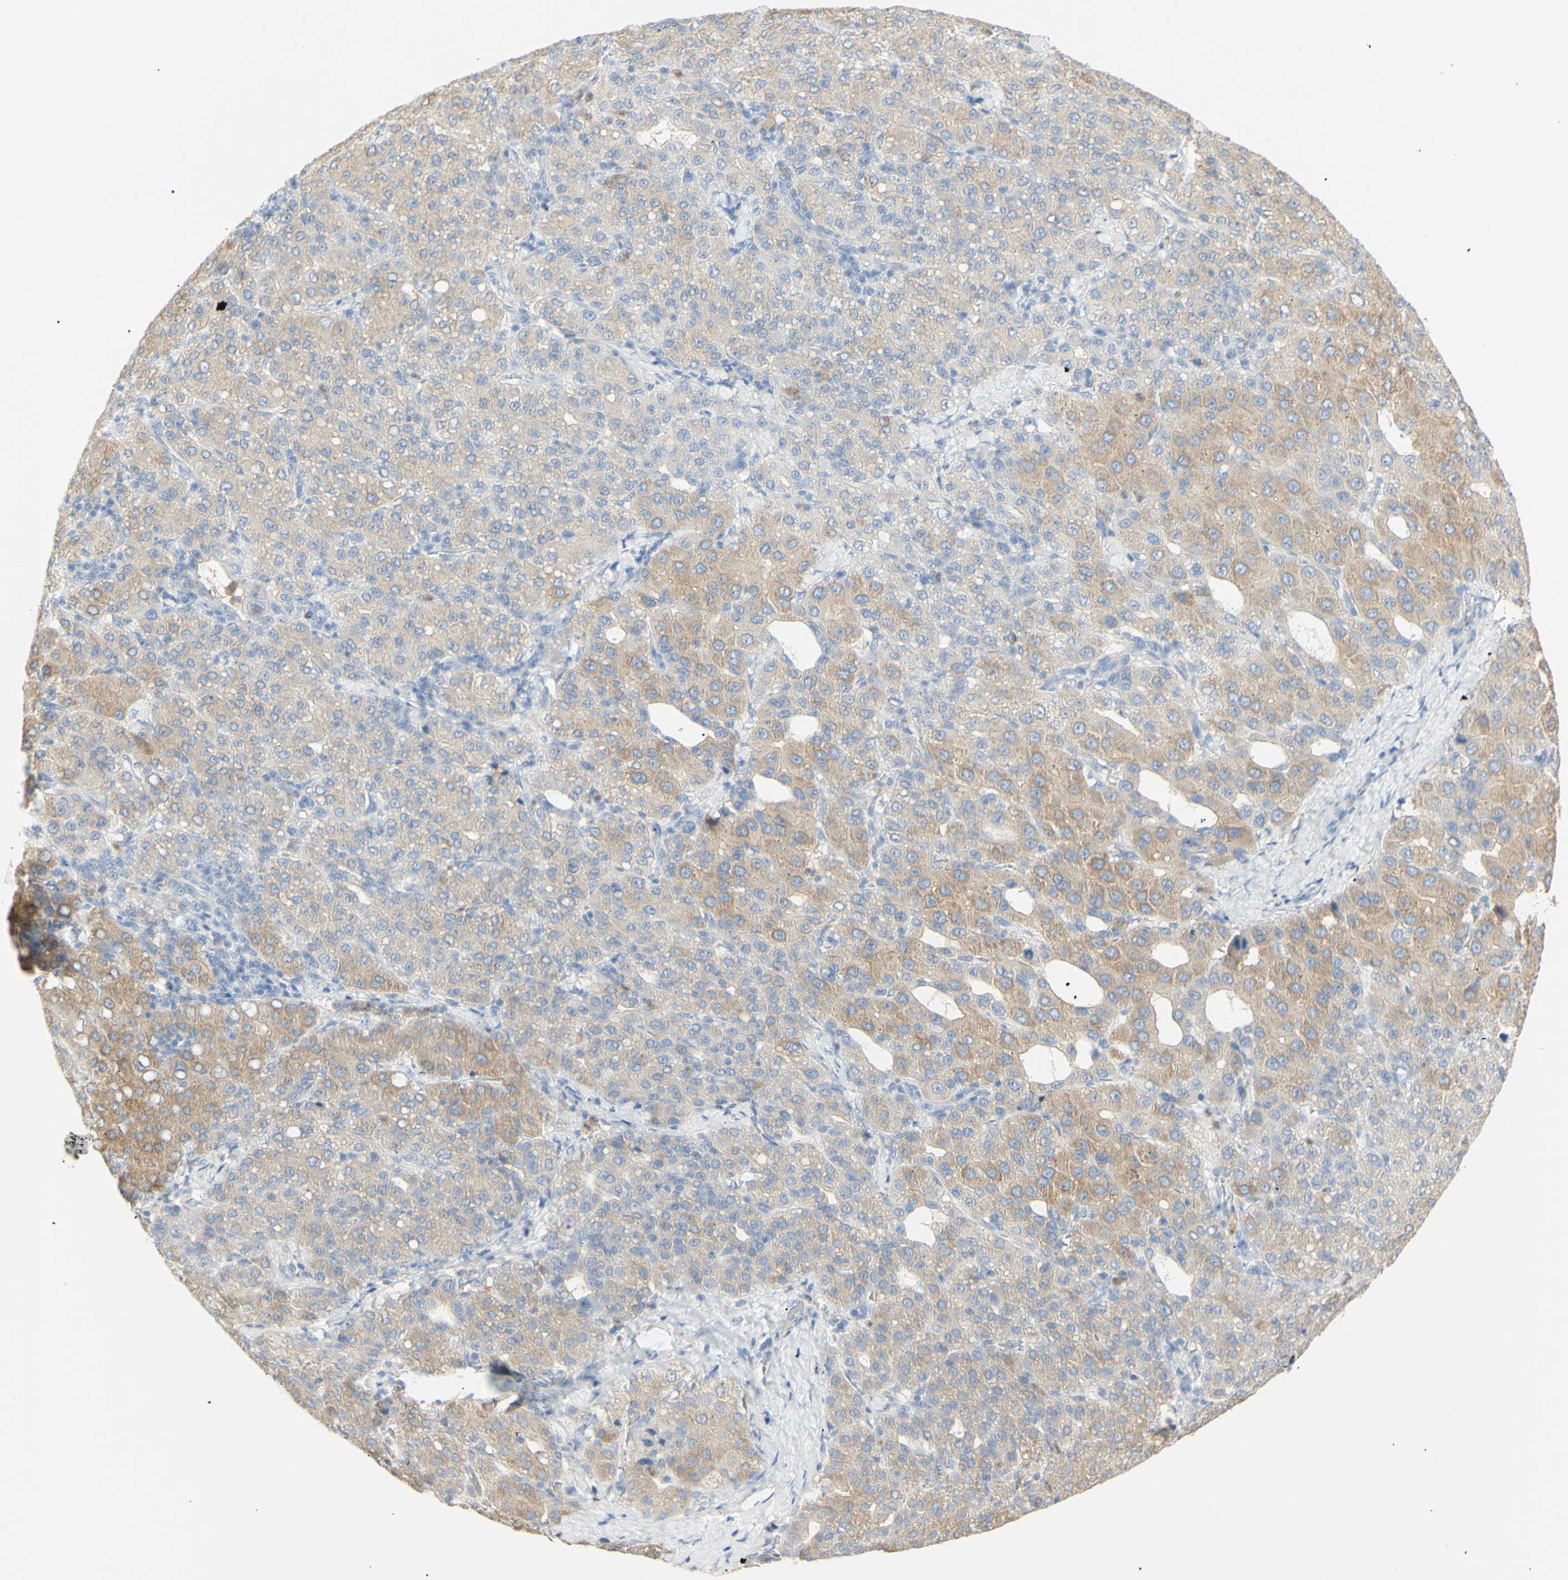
{"staining": {"intensity": "moderate", "quantity": ">75%", "location": "cytoplasmic/membranous"}, "tissue": "liver cancer", "cell_type": "Tumor cells", "image_type": "cancer", "snomed": [{"axis": "morphology", "description": "Carcinoma, Hepatocellular, NOS"}, {"axis": "topography", "description": "Liver"}], "caption": "Moderate cytoplasmic/membranous staining is appreciated in approximately >75% of tumor cells in hepatocellular carcinoma (liver).", "gene": "B4GALNT3", "patient": {"sex": "male", "age": 65}}